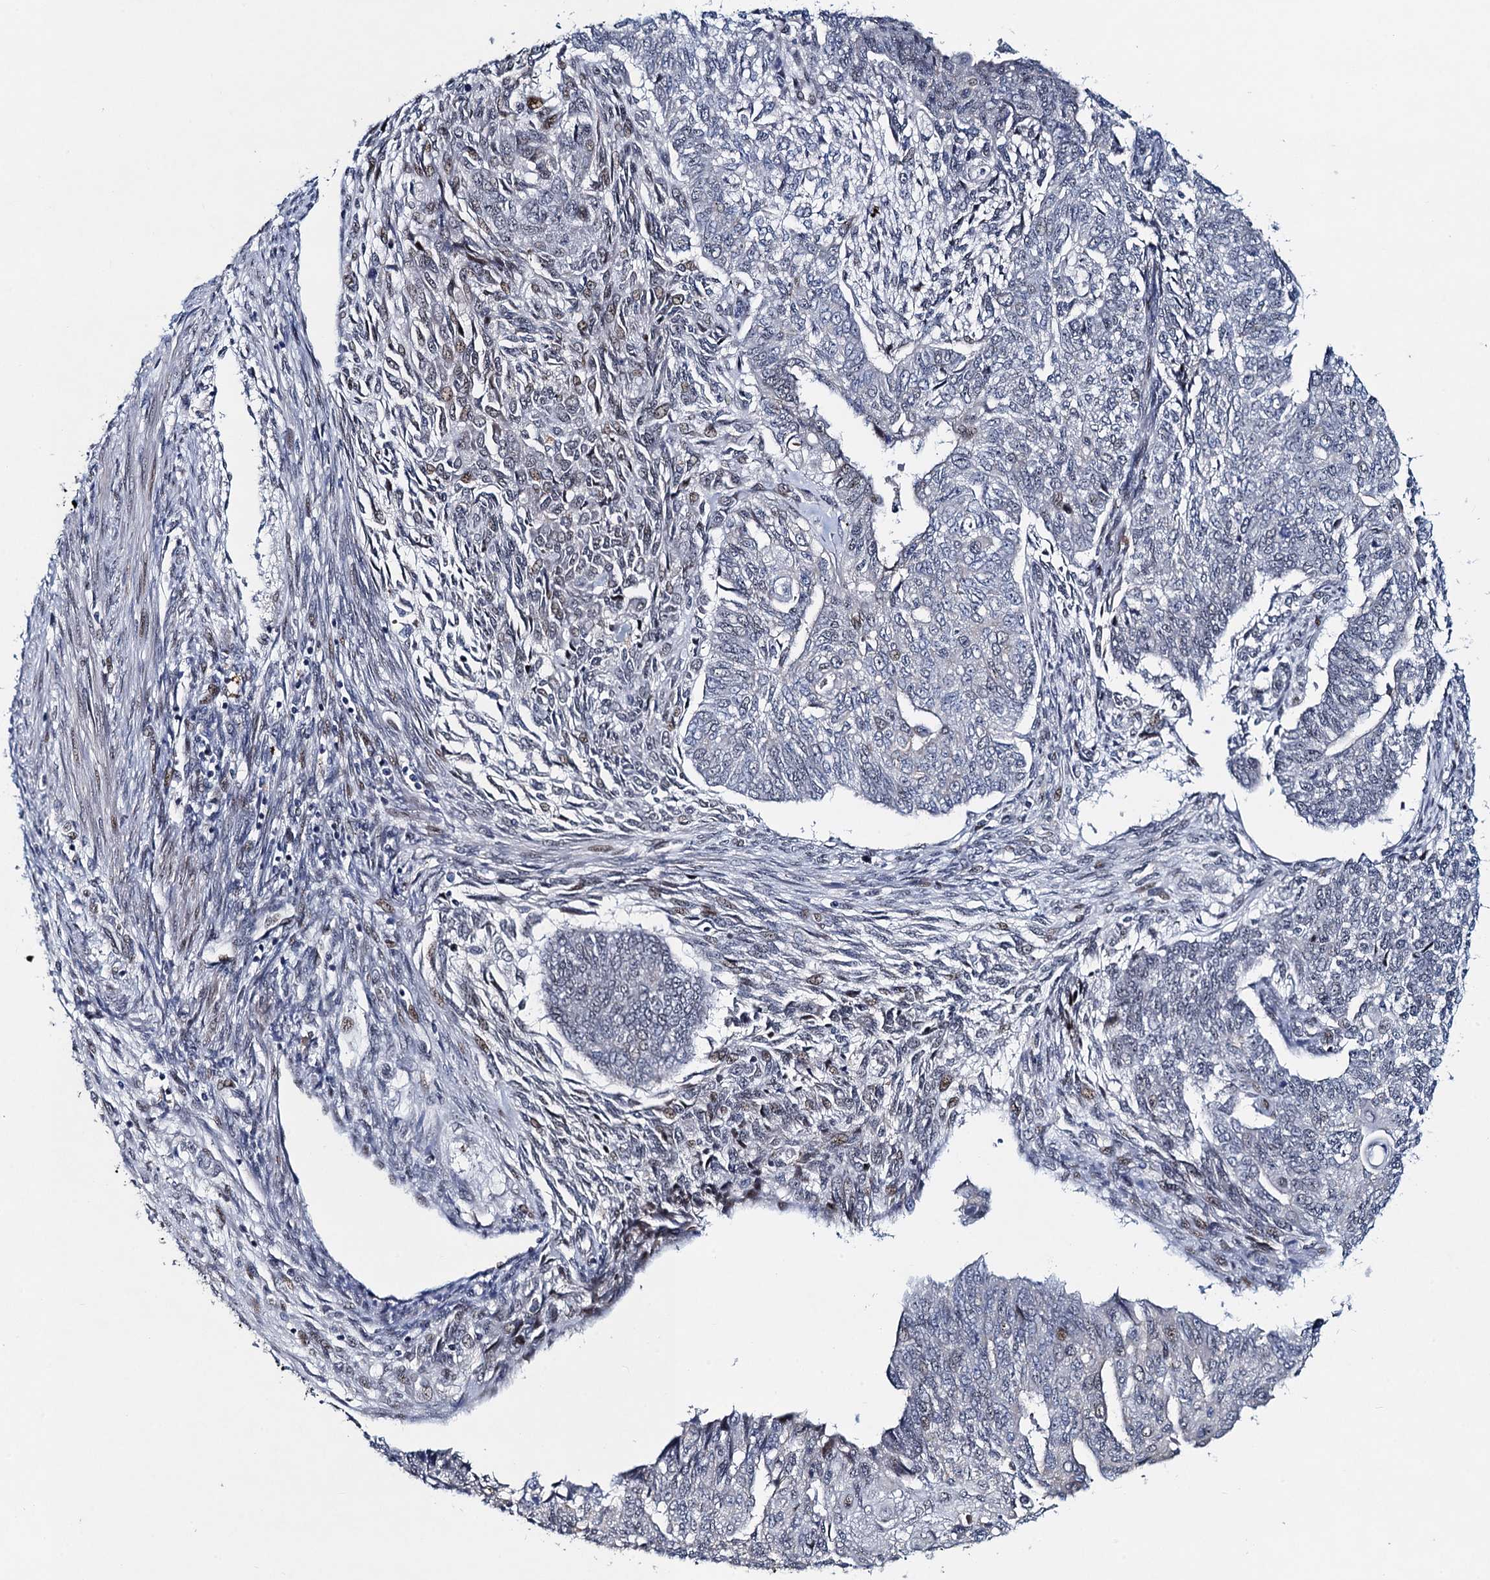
{"staining": {"intensity": "negative", "quantity": "none", "location": "none"}, "tissue": "endometrial cancer", "cell_type": "Tumor cells", "image_type": "cancer", "snomed": [{"axis": "morphology", "description": "Adenocarcinoma, NOS"}, {"axis": "topography", "description": "Endometrium"}], "caption": "High power microscopy photomicrograph of an IHC micrograph of endometrial cancer (adenocarcinoma), revealing no significant positivity in tumor cells.", "gene": "ATOSA", "patient": {"sex": "female", "age": 32}}